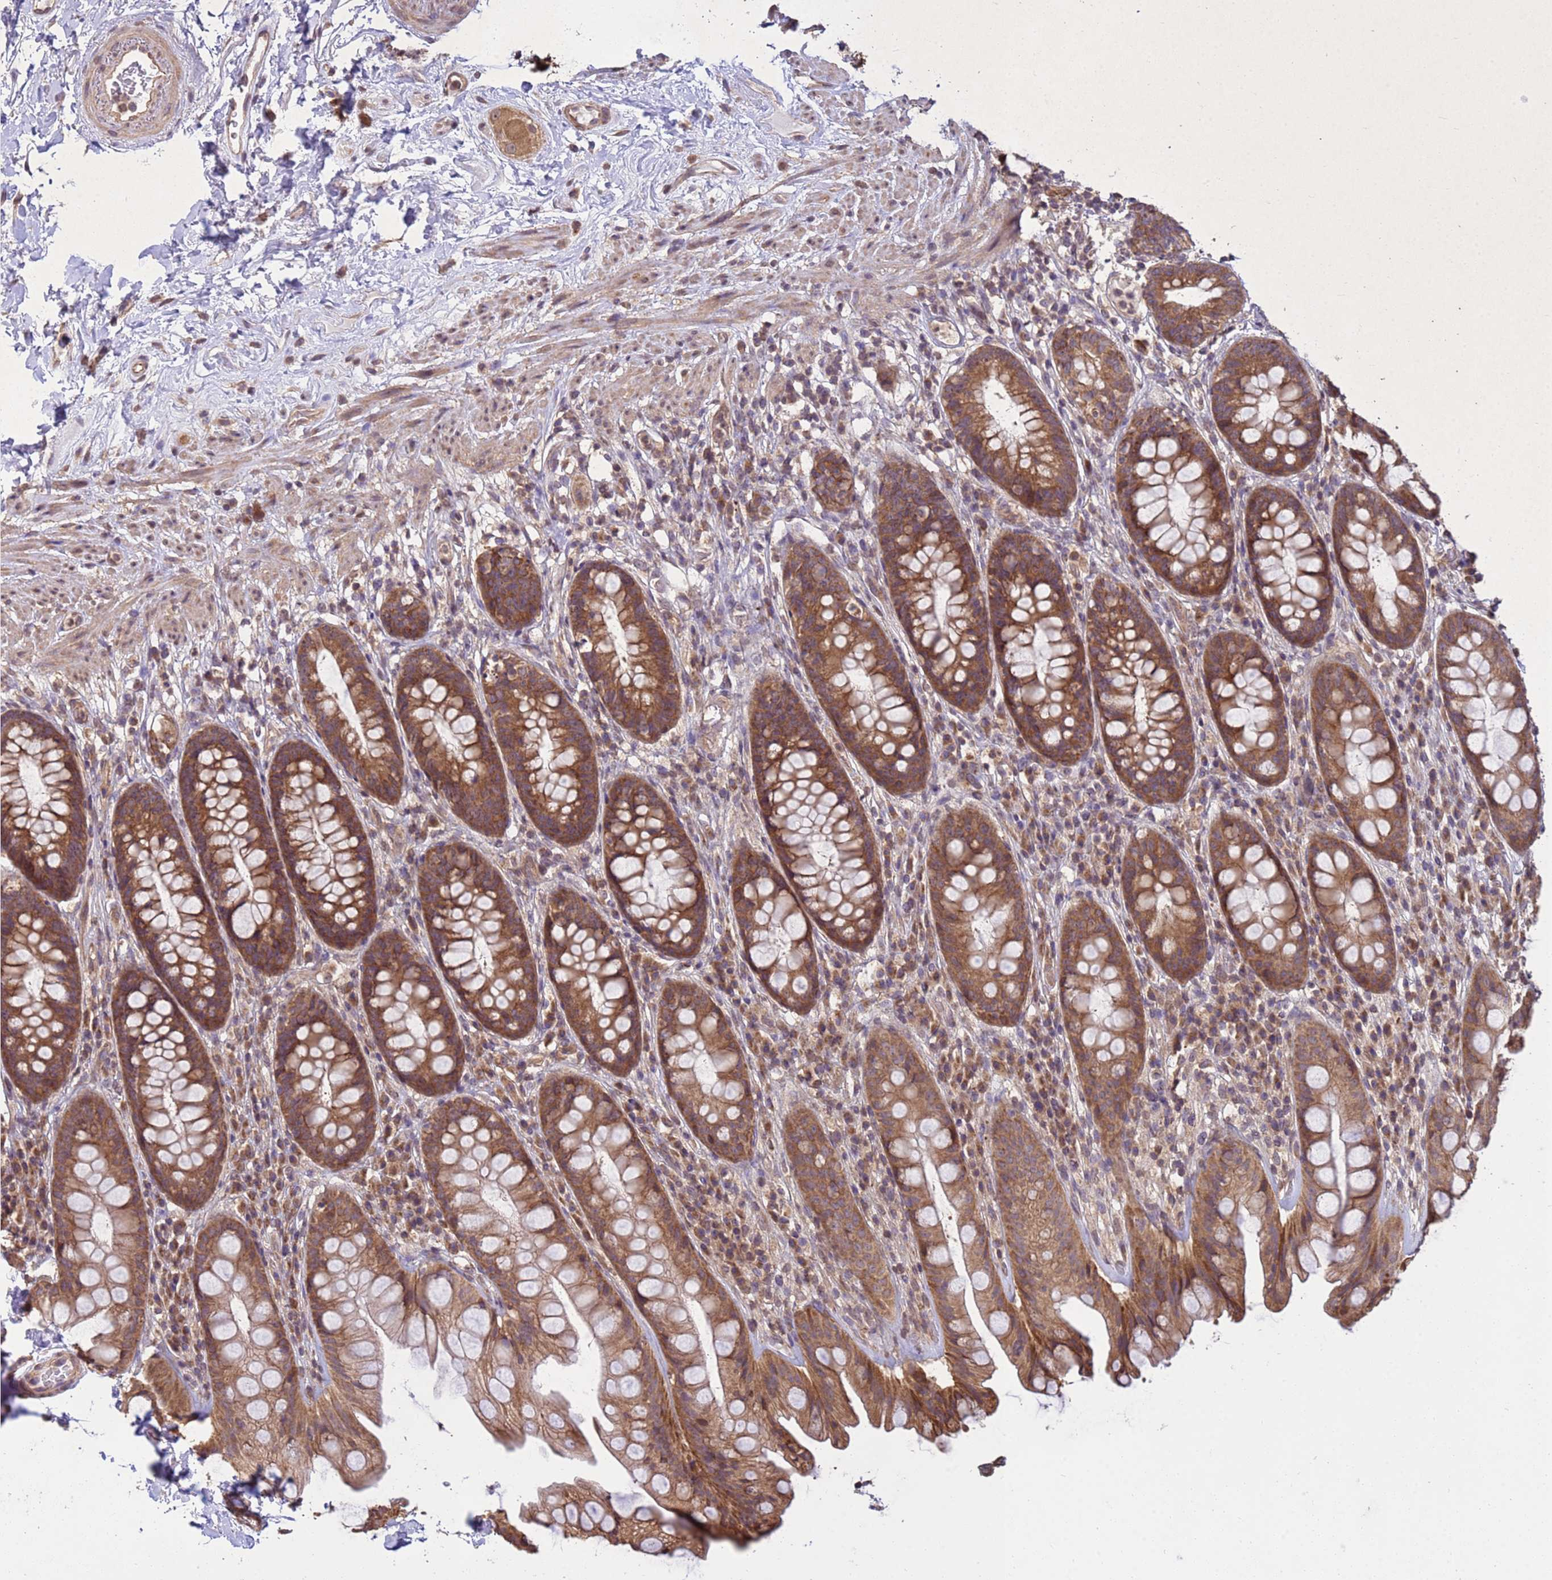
{"staining": {"intensity": "moderate", "quantity": ">75%", "location": "cytoplasmic/membranous"}, "tissue": "rectum", "cell_type": "Glandular cells", "image_type": "normal", "snomed": [{"axis": "morphology", "description": "Normal tissue, NOS"}, {"axis": "topography", "description": "Rectum"}], "caption": "Moderate cytoplasmic/membranous expression for a protein is appreciated in approximately >75% of glandular cells of normal rectum using IHC.", "gene": "P2RX7", "patient": {"sex": "male", "age": 74}}